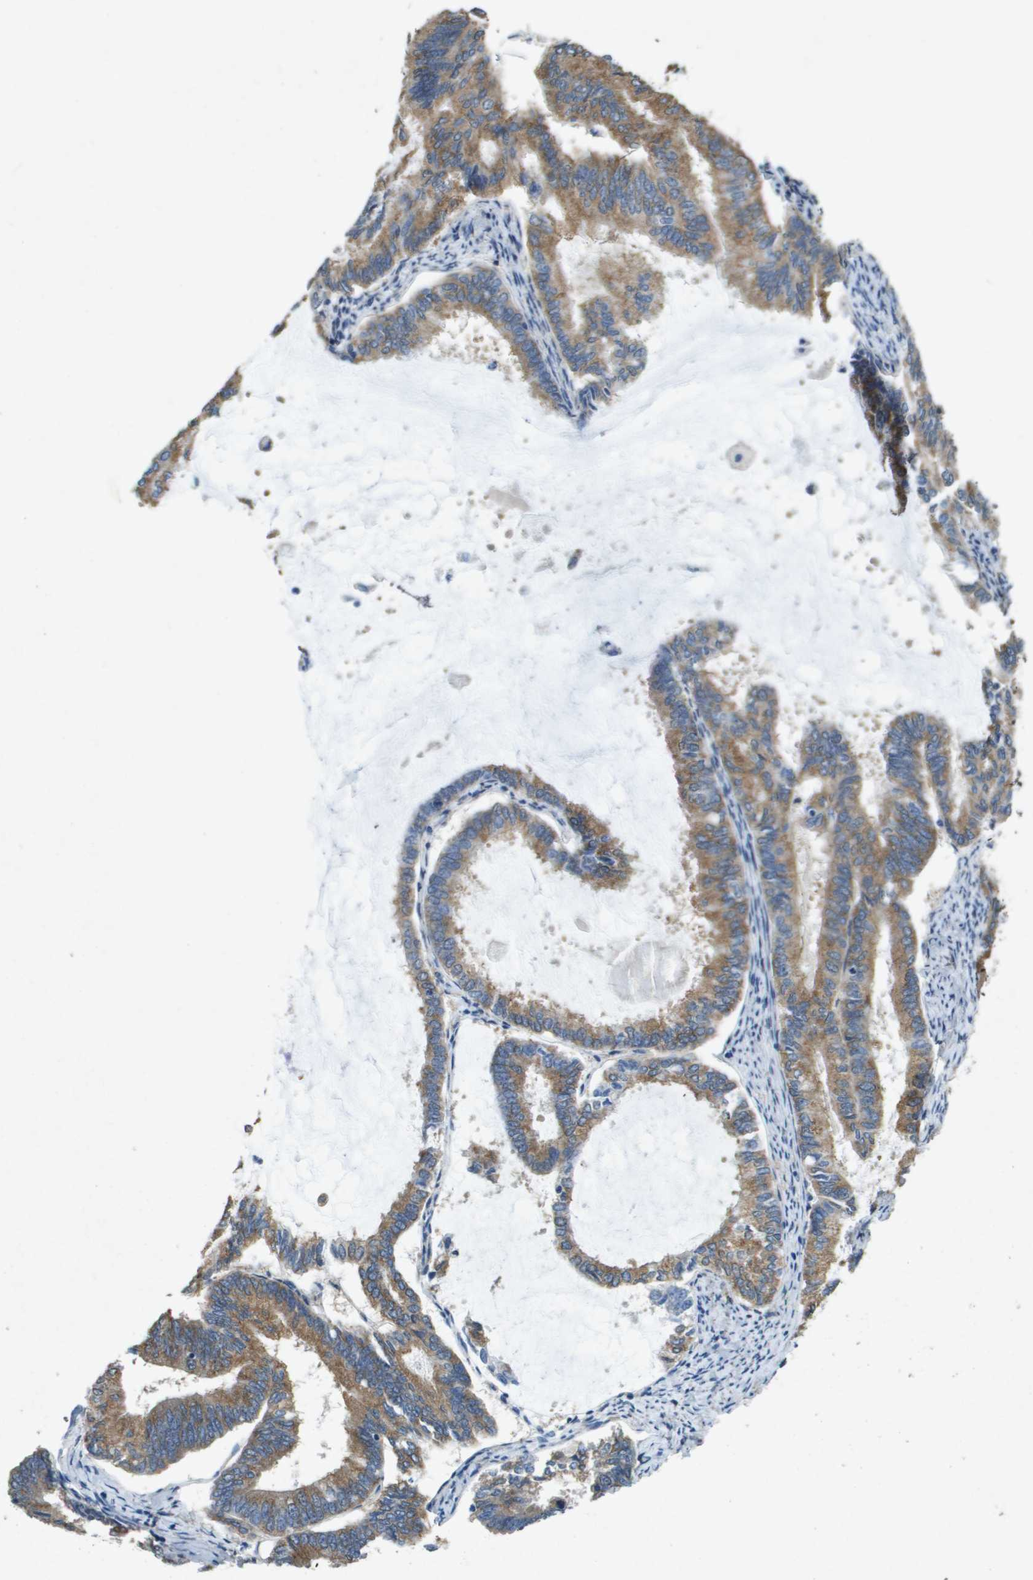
{"staining": {"intensity": "moderate", "quantity": ">75%", "location": "cytoplasmic/membranous"}, "tissue": "endometrial cancer", "cell_type": "Tumor cells", "image_type": "cancer", "snomed": [{"axis": "morphology", "description": "Adenocarcinoma, NOS"}, {"axis": "topography", "description": "Endometrium"}], "caption": "Adenocarcinoma (endometrial) stained with DAB immunohistochemistry (IHC) demonstrates medium levels of moderate cytoplasmic/membranous expression in about >75% of tumor cells.", "gene": "PTPRT", "patient": {"sex": "female", "age": 86}}